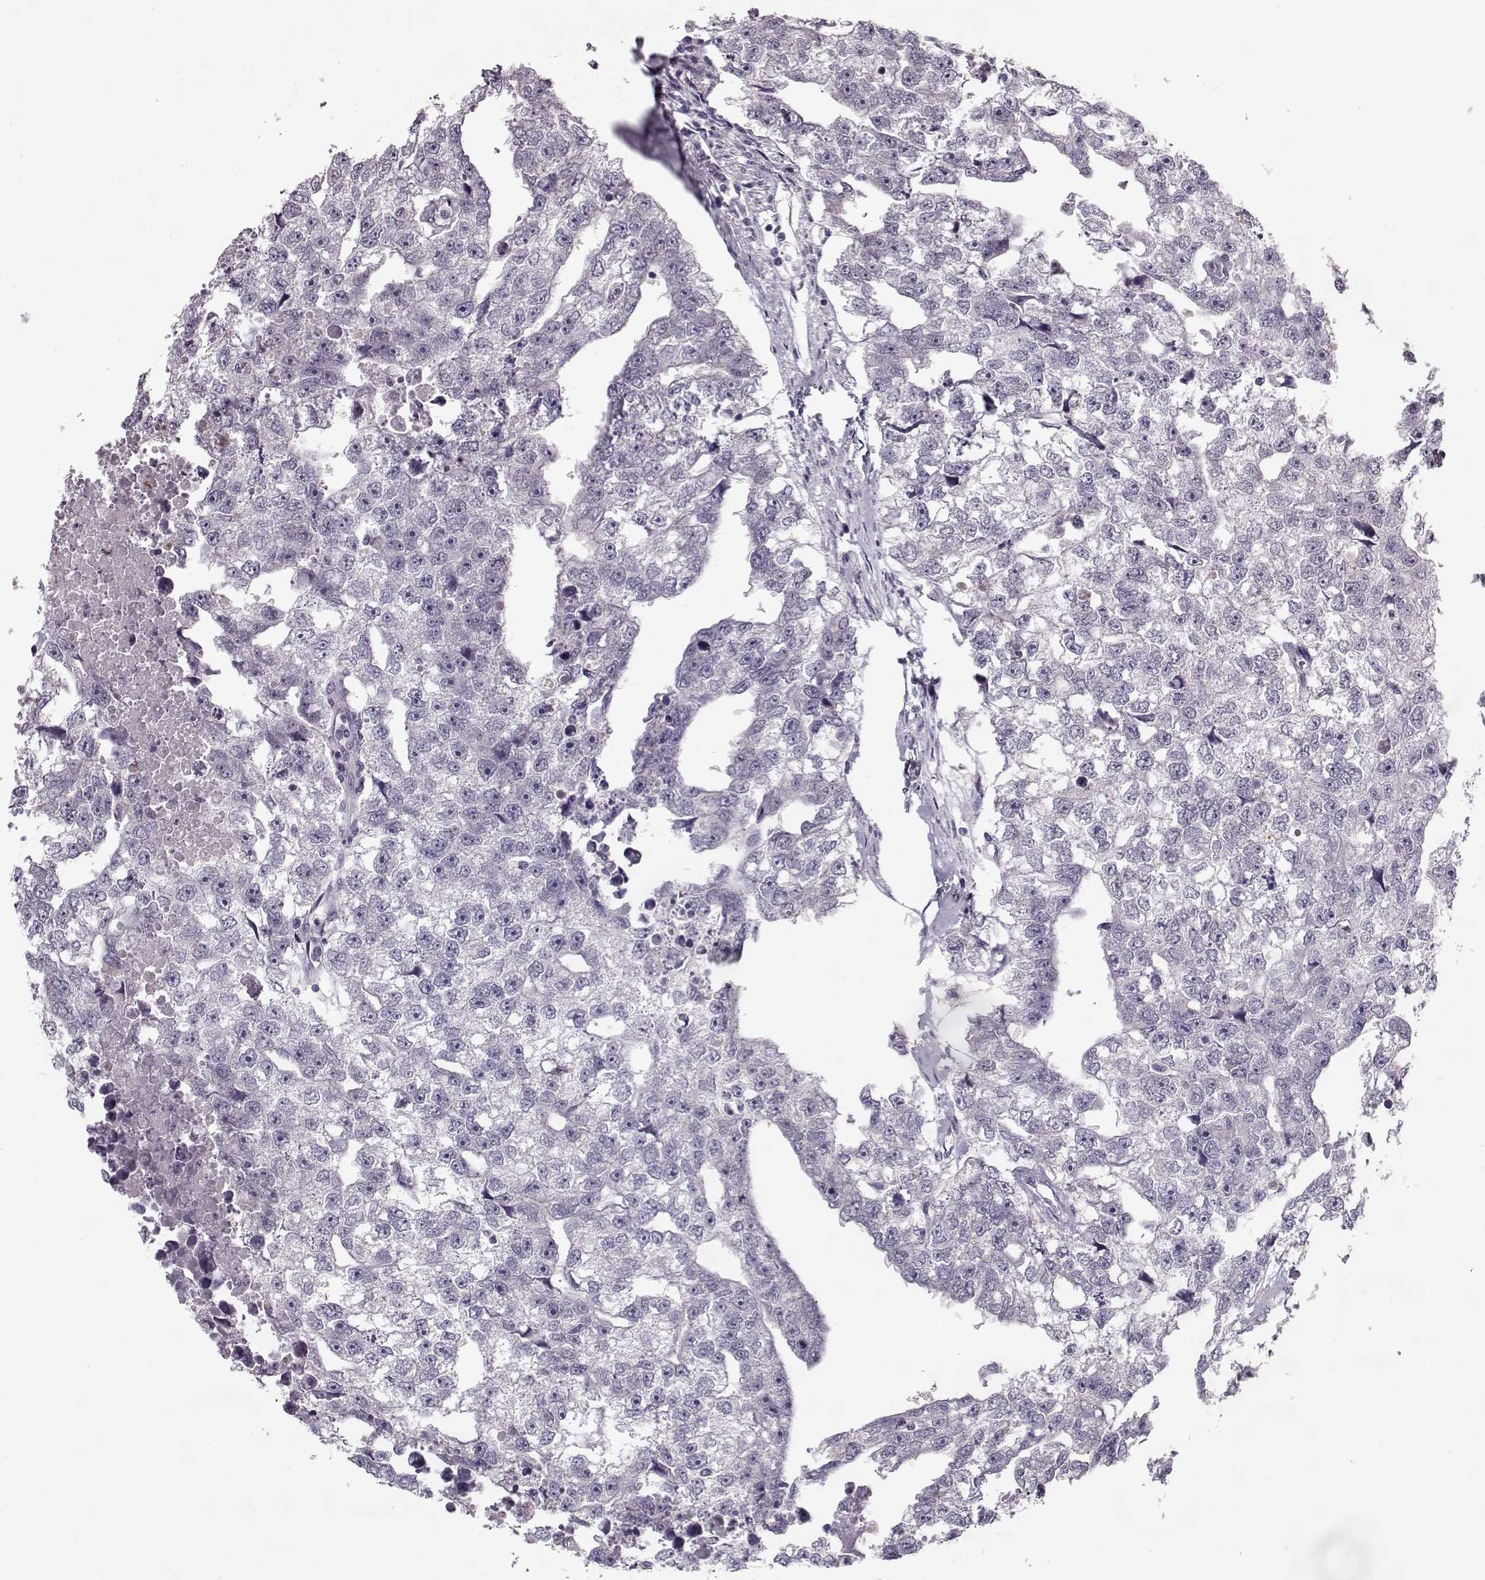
{"staining": {"intensity": "negative", "quantity": "none", "location": "none"}, "tissue": "testis cancer", "cell_type": "Tumor cells", "image_type": "cancer", "snomed": [{"axis": "morphology", "description": "Carcinoma, Embryonal, NOS"}, {"axis": "morphology", "description": "Teratoma, malignant, NOS"}, {"axis": "topography", "description": "Testis"}], "caption": "This is a image of IHC staining of testis cancer, which shows no expression in tumor cells.", "gene": "ACOT11", "patient": {"sex": "male", "age": 44}}